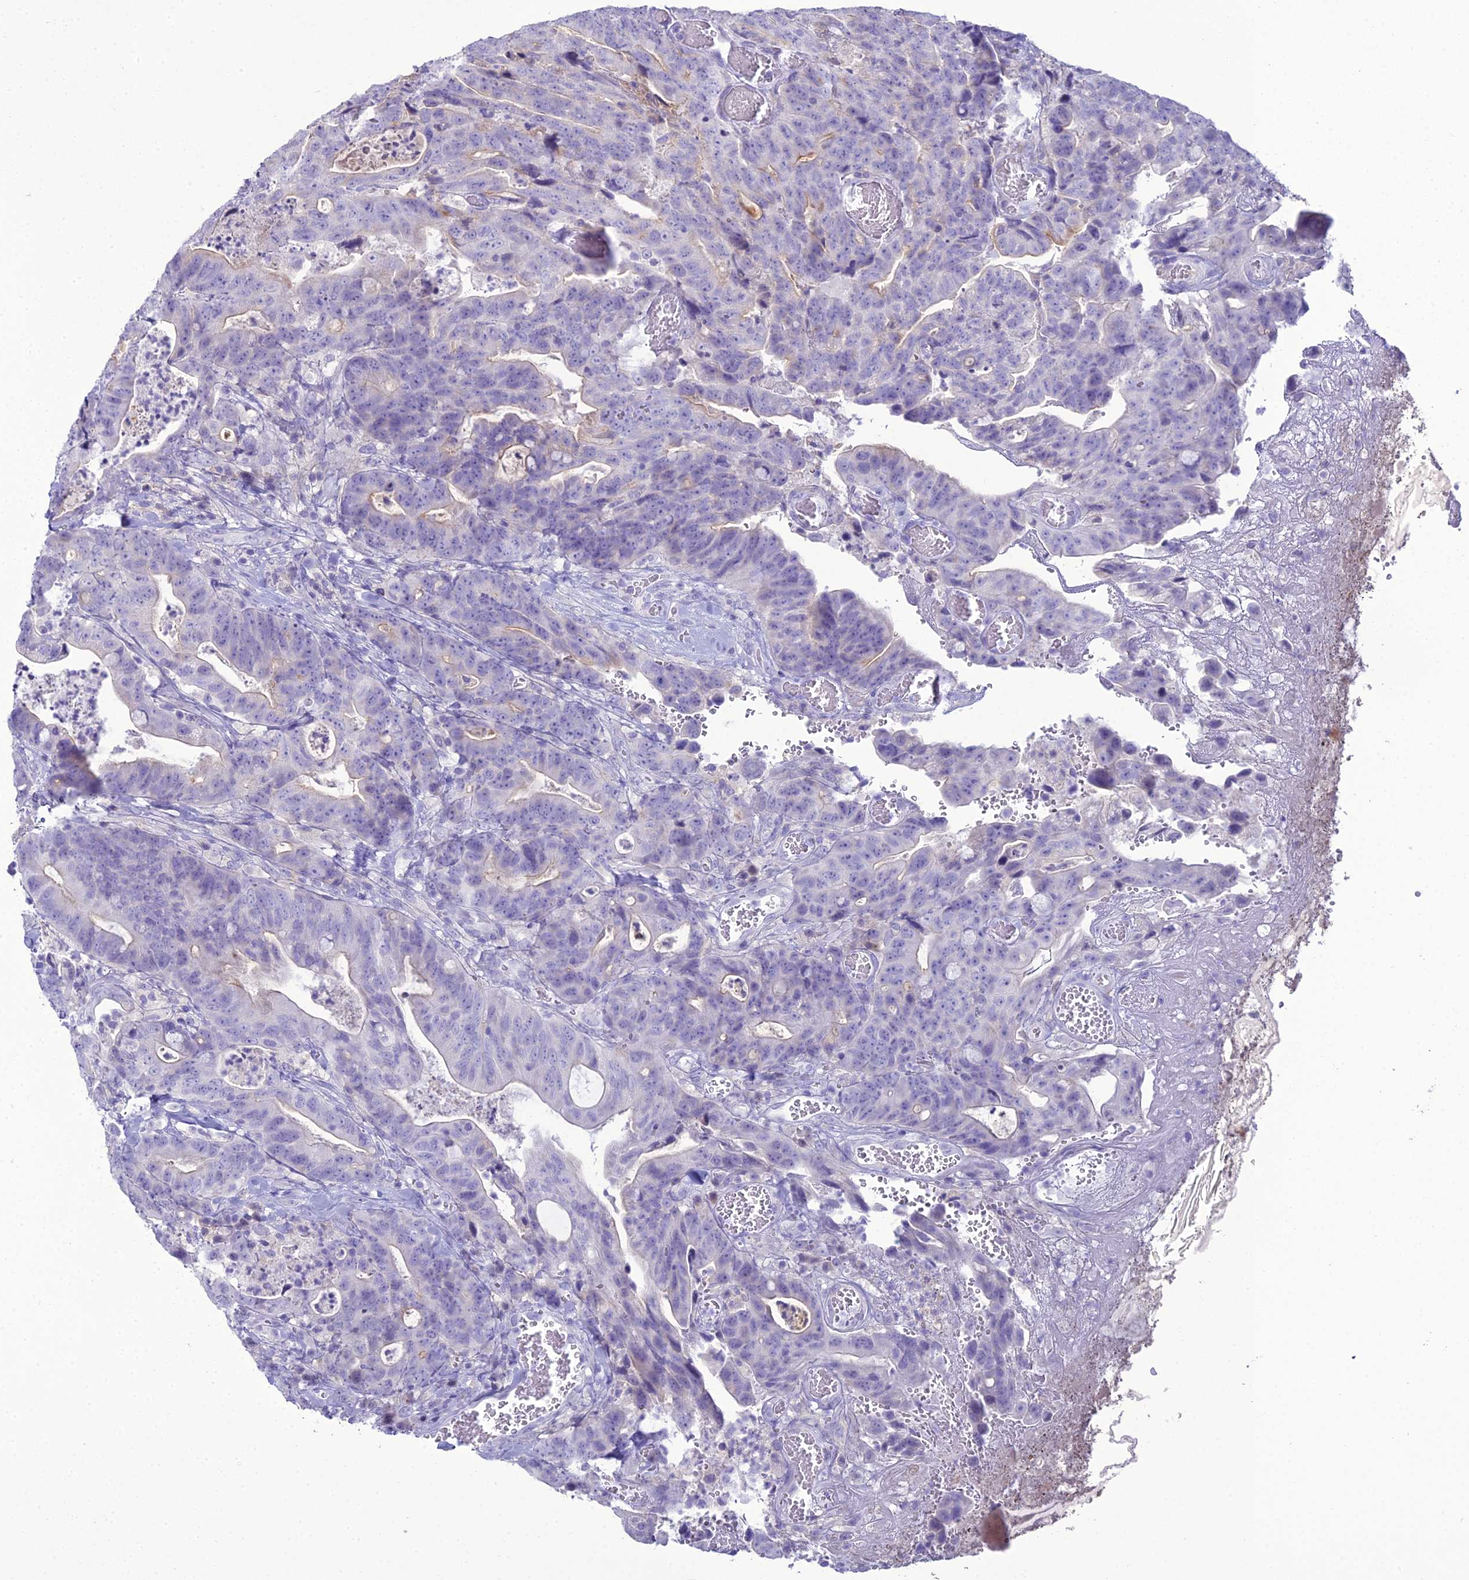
{"staining": {"intensity": "negative", "quantity": "none", "location": "none"}, "tissue": "colorectal cancer", "cell_type": "Tumor cells", "image_type": "cancer", "snomed": [{"axis": "morphology", "description": "Adenocarcinoma, NOS"}, {"axis": "topography", "description": "Colon"}], "caption": "IHC histopathology image of human colorectal cancer (adenocarcinoma) stained for a protein (brown), which displays no staining in tumor cells.", "gene": "ACE", "patient": {"sex": "female", "age": 82}}